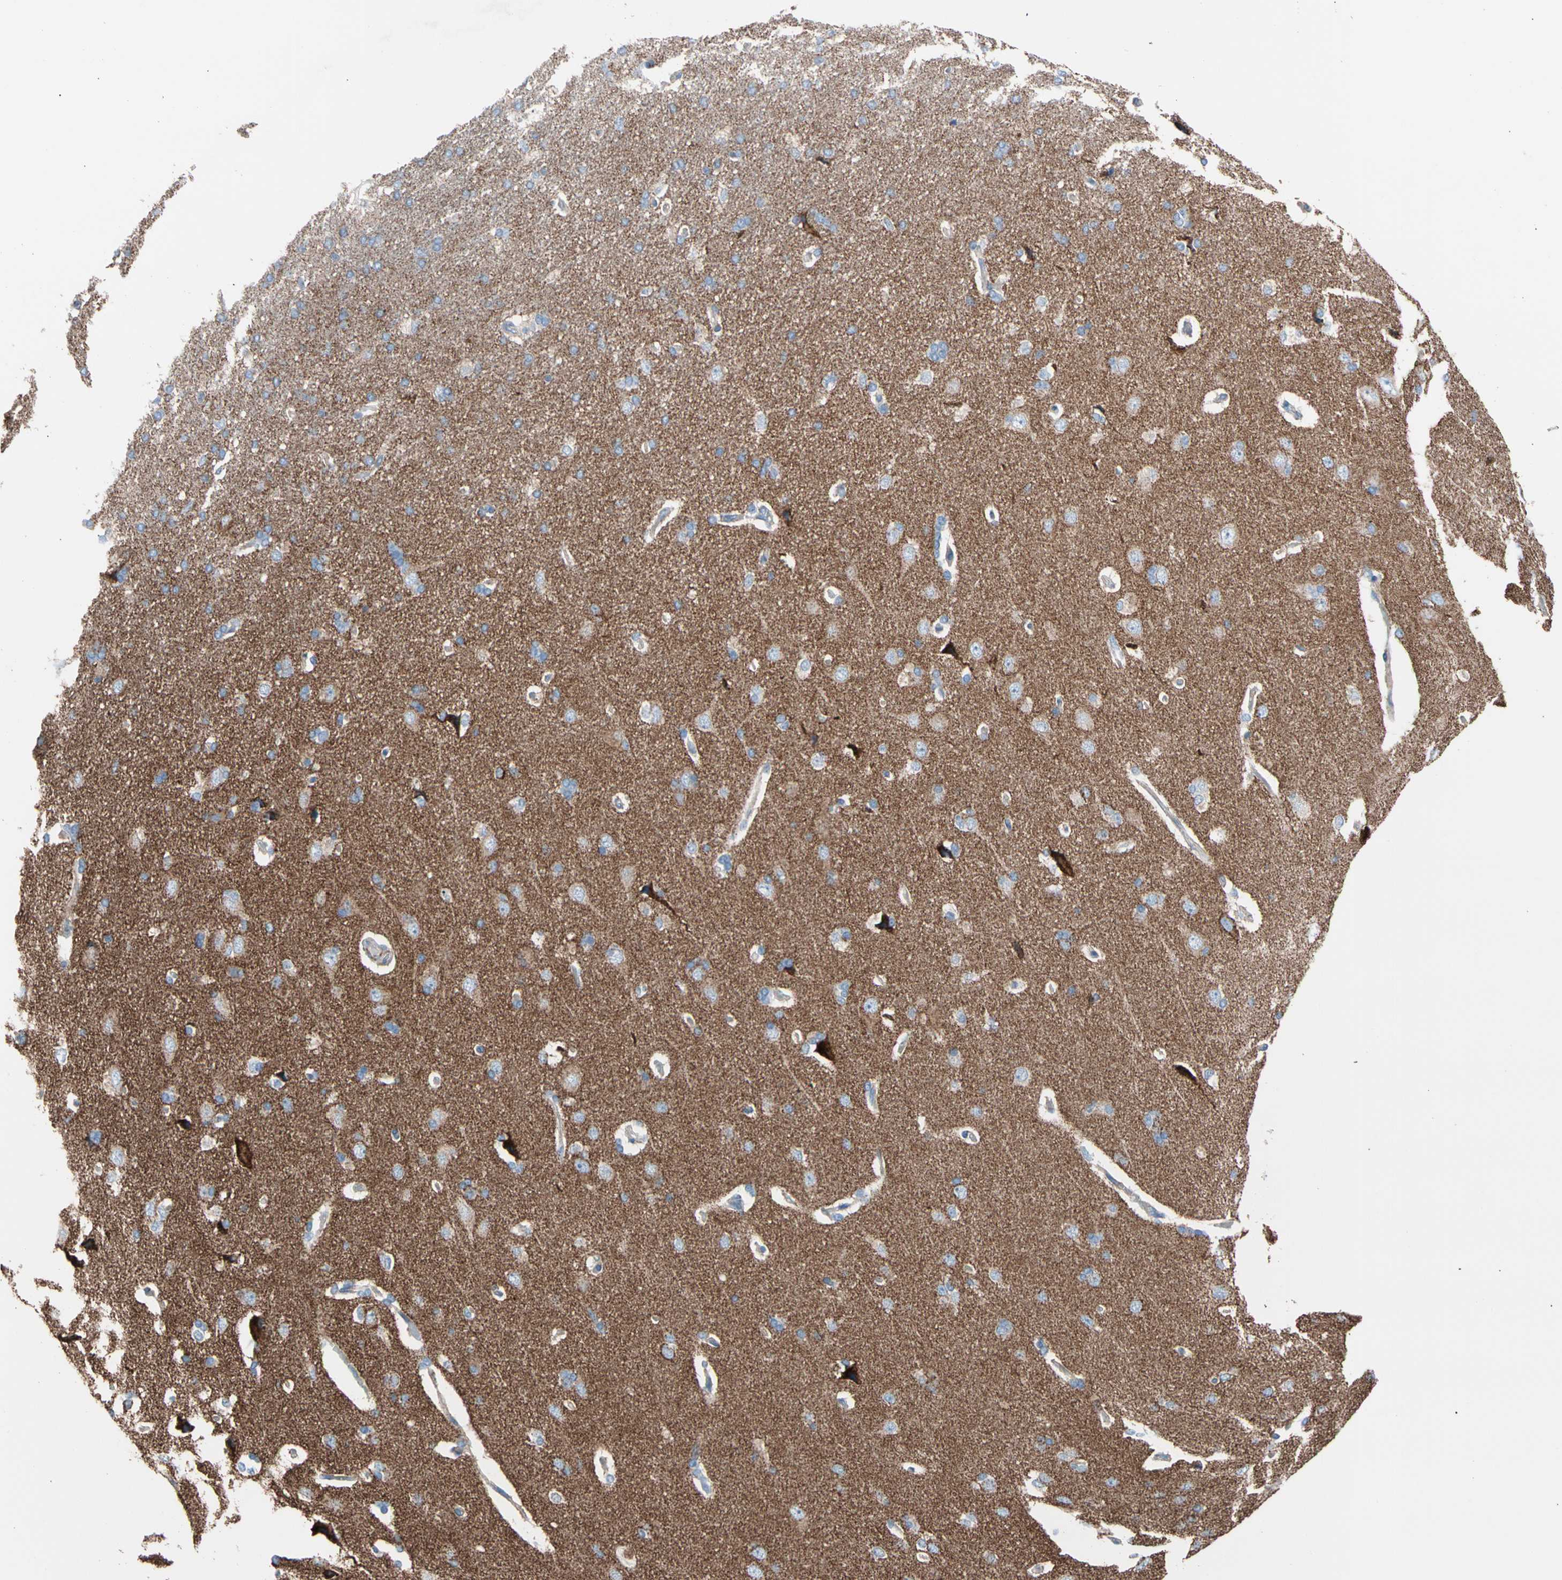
{"staining": {"intensity": "negative", "quantity": "none", "location": "none"}, "tissue": "cerebral cortex", "cell_type": "Endothelial cells", "image_type": "normal", "snomed": [{"axis": "morphology", "description": "Normal tissue, NOS"}, {"axis": "topography", "description": "Cerebral cortex"}], "caption": "High power microscopy photomicrograph of an immunohistochemistry (IHC) histopathology image of normal cerebral cortex, revealing no significant staining in endothelial cells. (Stains: DAB (3,3'-diaminobenzidine) immunohistochemistry (IHC) with hematoxylin counter stain, Microscopy: brightfield microscopy at high magnification).", "gene": "HK1", "patient": {"sex": "male", "age": 62}}